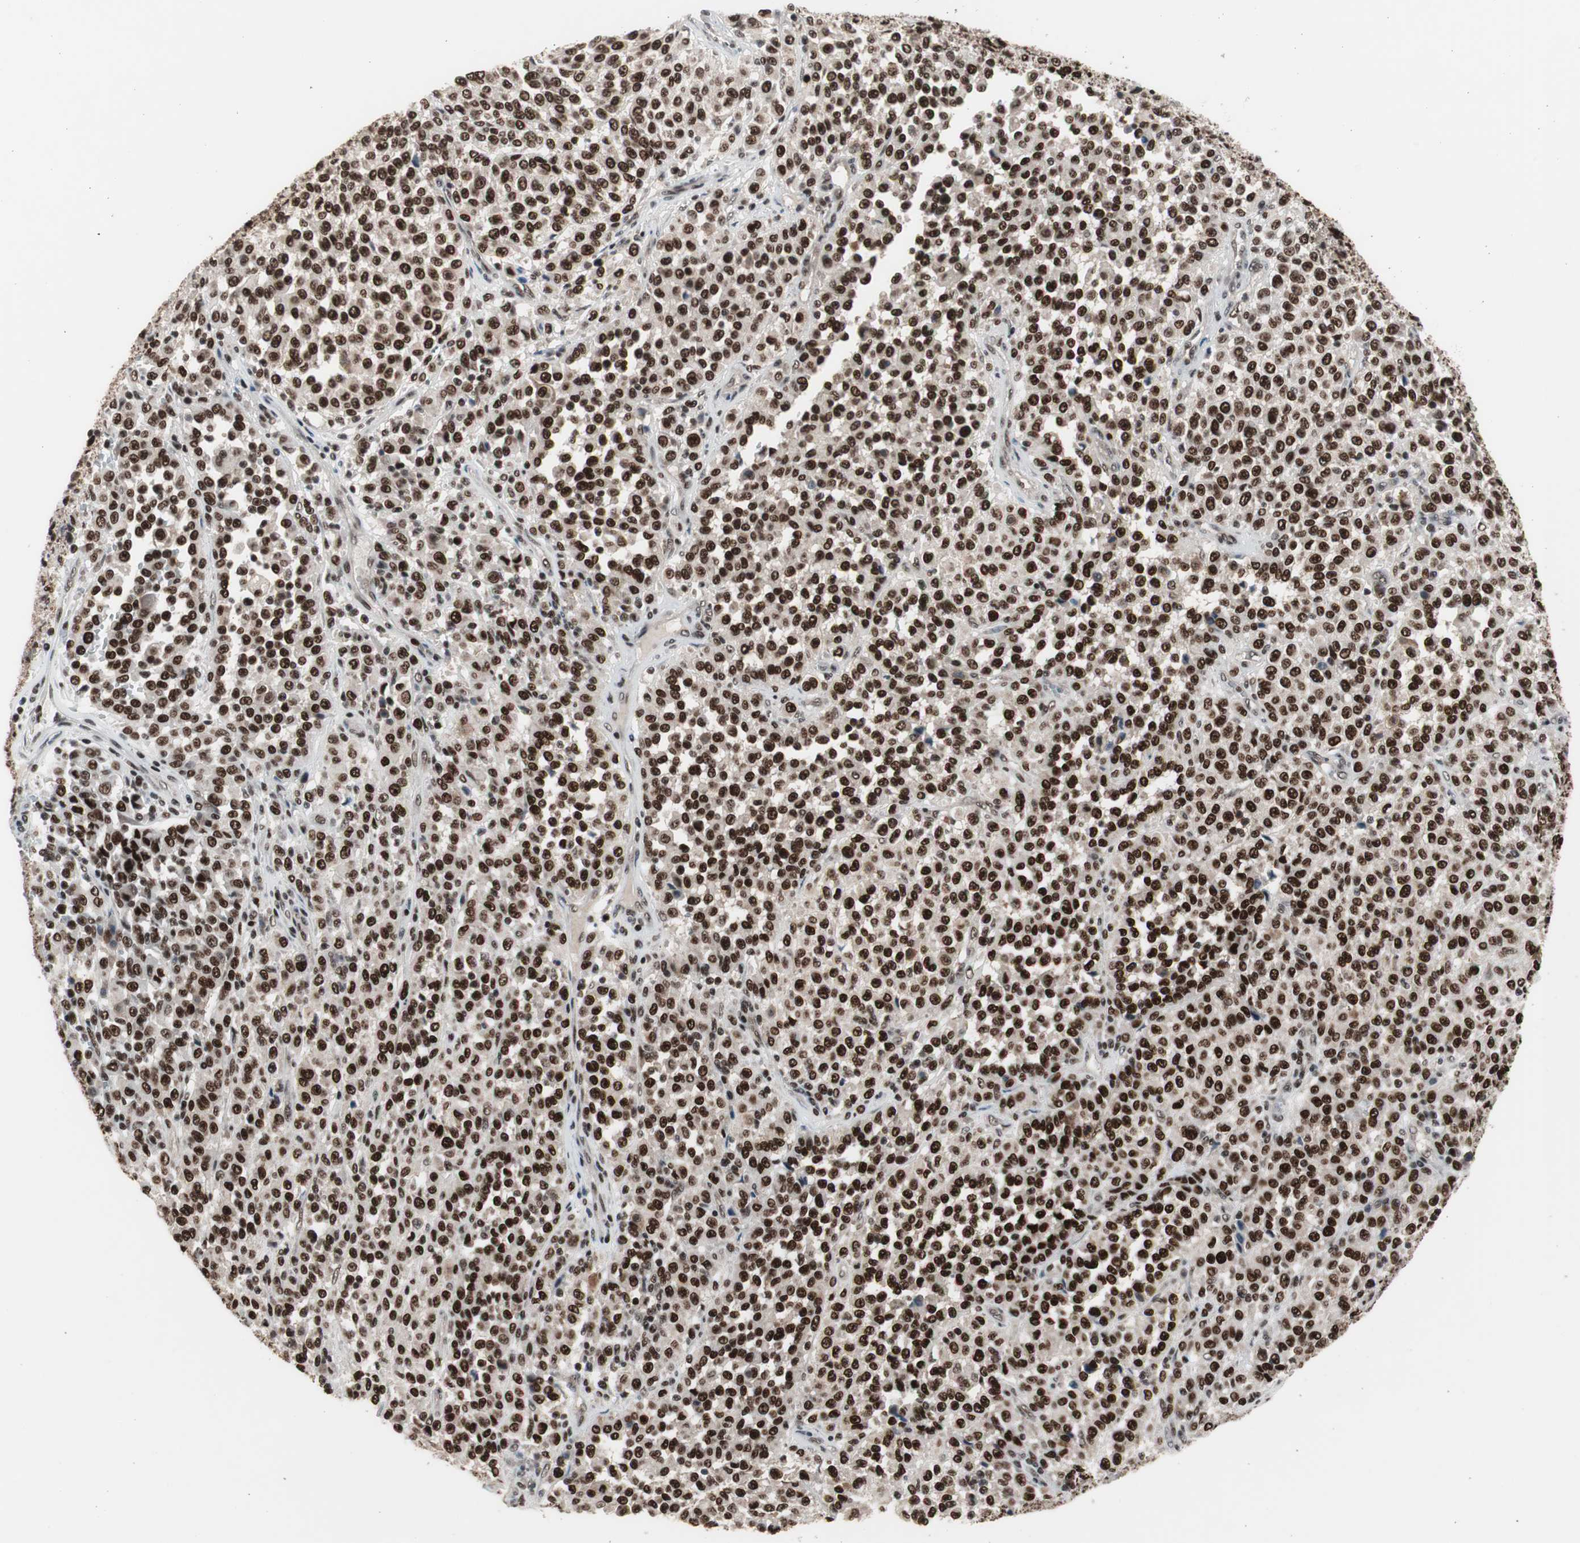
{"staining": {"intensity": "strong", "quantity": ">75%", "location": "nuclear"}, "tissue": "melanoma", "cell_type": "Tumor cells", "image_type": "cancer", "snomed": [{"axis": "morphology", "description": "Malignant melanoma, Metastatic site"}, {"axis": "topography", "description": "Pancreas"}], "caption": "A high-resolution micrograph shows IHC staining of melanoma, which reveals strong nuclear positivity in about >75% of tumor cells.", "gene": "RPA1", "patient": {"sex": "female", "age": 30}}